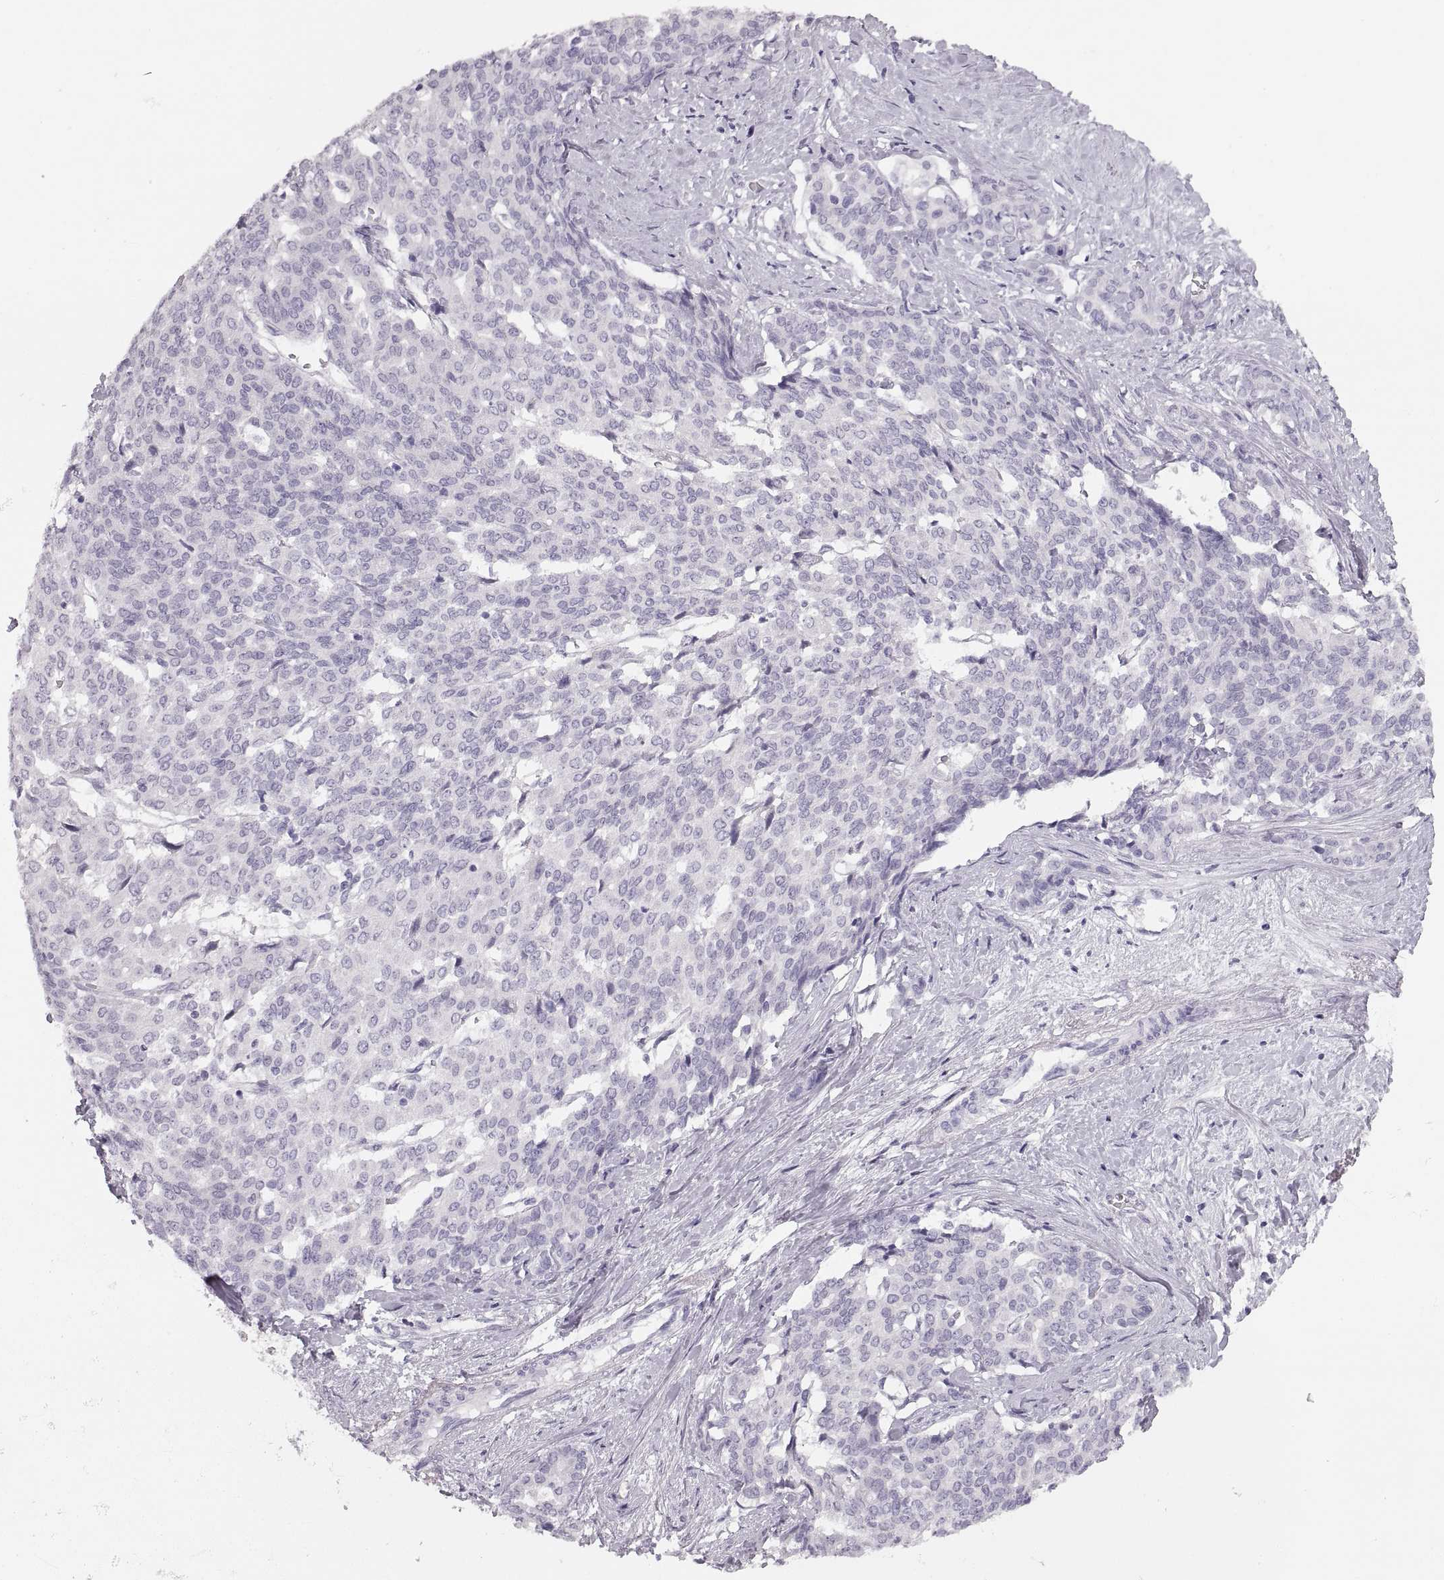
{"staining": {"intensity": "negative", "quantity": "none", "location": "none"}, "tissue": "liver cancer", "cell_type": "Tumor cells", "image_type": "cancer", "snomed": [{"axis": "morphology", "description": "Cholangiocarcinoma"}, {"axis": "topography", "description": "Liver"}], "caption": "Liver cancer was stained to show a protein in brown. There is no significant positivity in tumor cells.", "gene": "MILR1", "patient": {"sex": "female", "age": 47}}